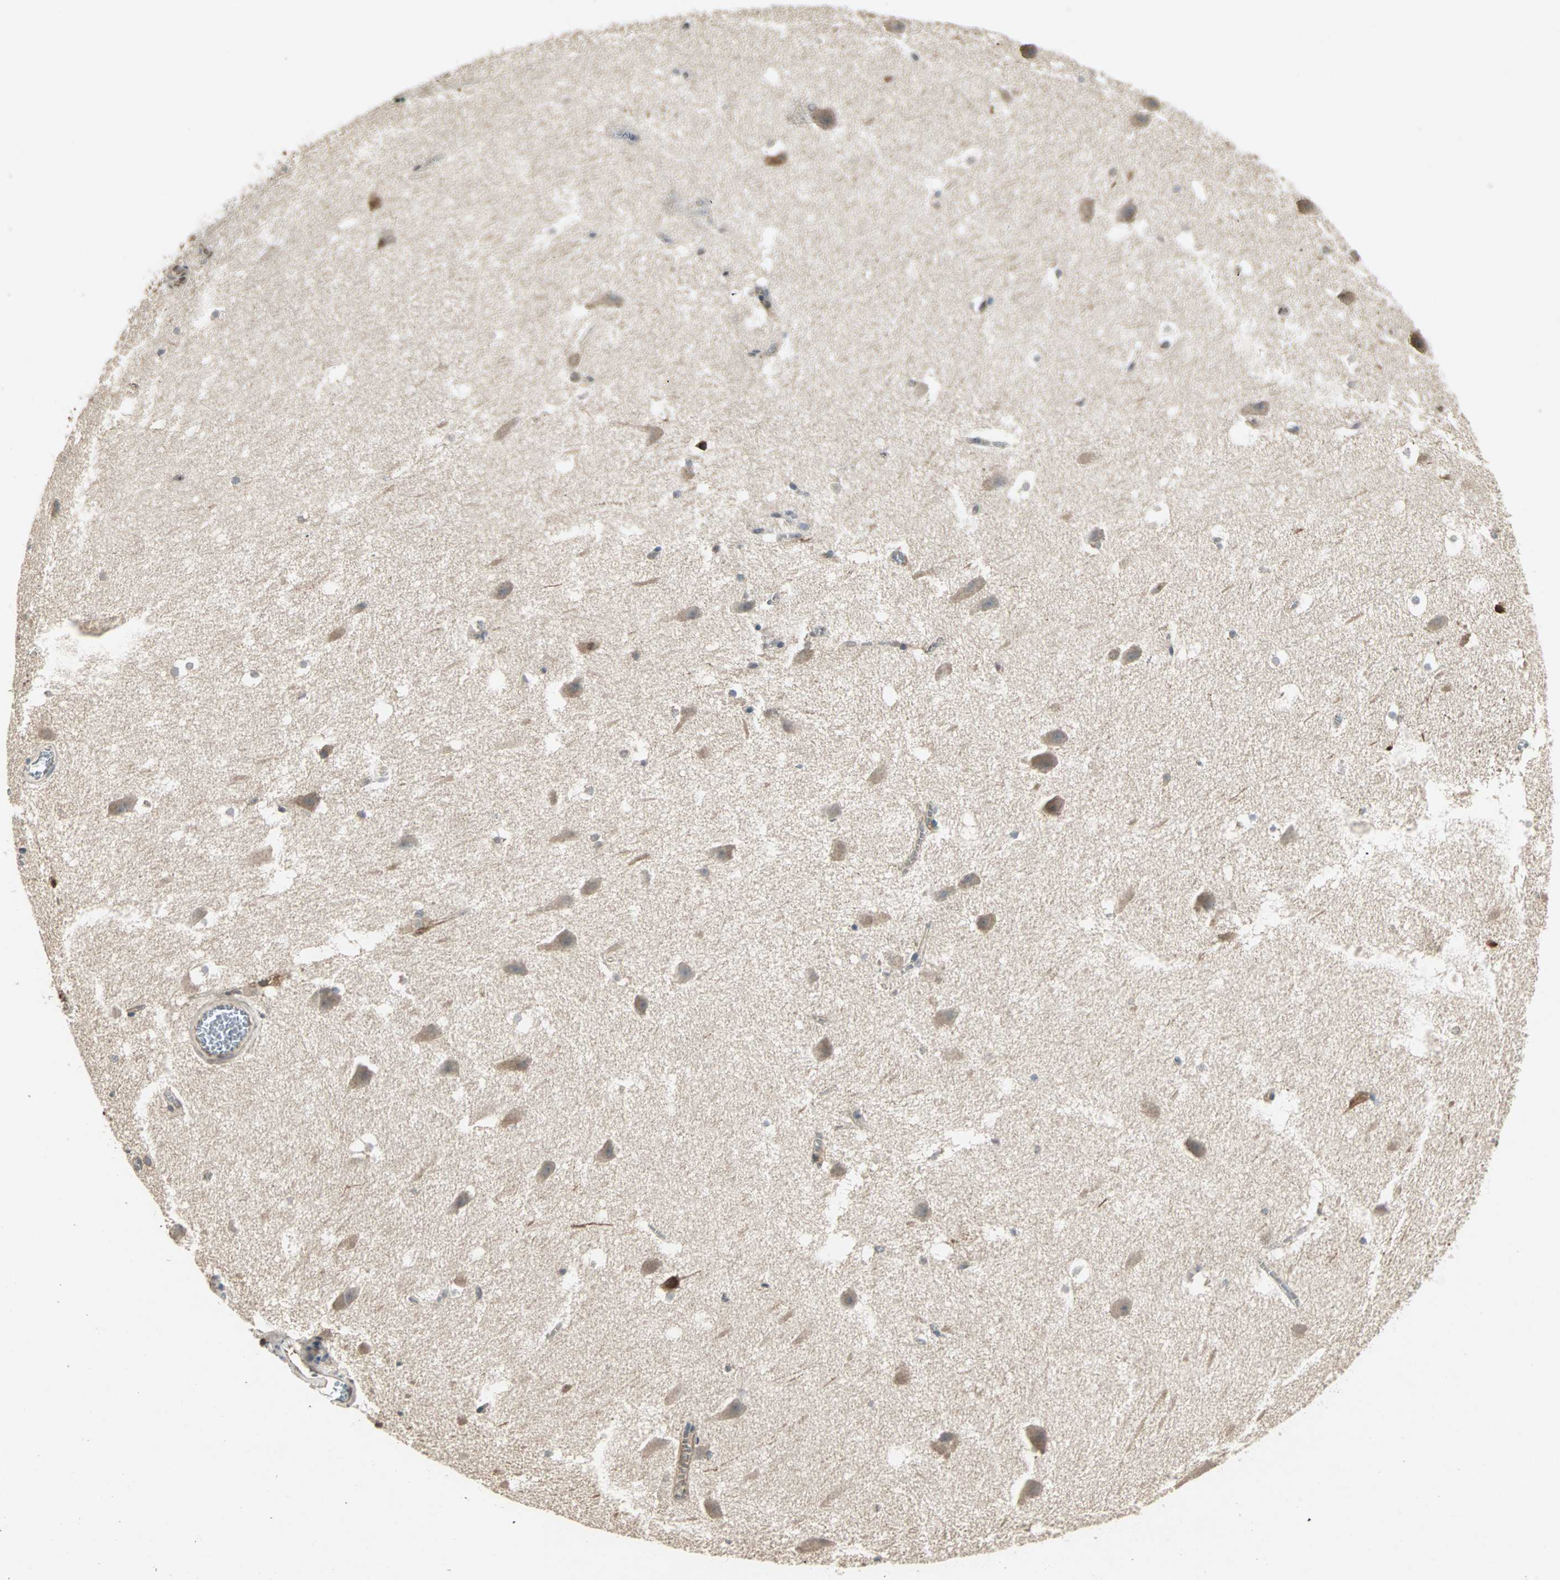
{"staining": {"intensity": "moderate", "quantity": "<25%", "location": "cytoplasmic/membranous"}, "tissue": "hippocampus", "cell_type": "Glial cells", "image_type": "normal", "snomed": [{"axis": "morphology", "description": "Normal tissue, NOS"}, {"axis": "topography", "description": "Hippocampus"}], "caption": "A high-resolution micrograph shows immunohistochemistry (IHC) staining of benign hippocampus, which displays moderate cytoplasmic/membranous staining in about <25% of glial cells.", "gene": "TRPV4", "patient": {"sex": "male", "age": 45}}